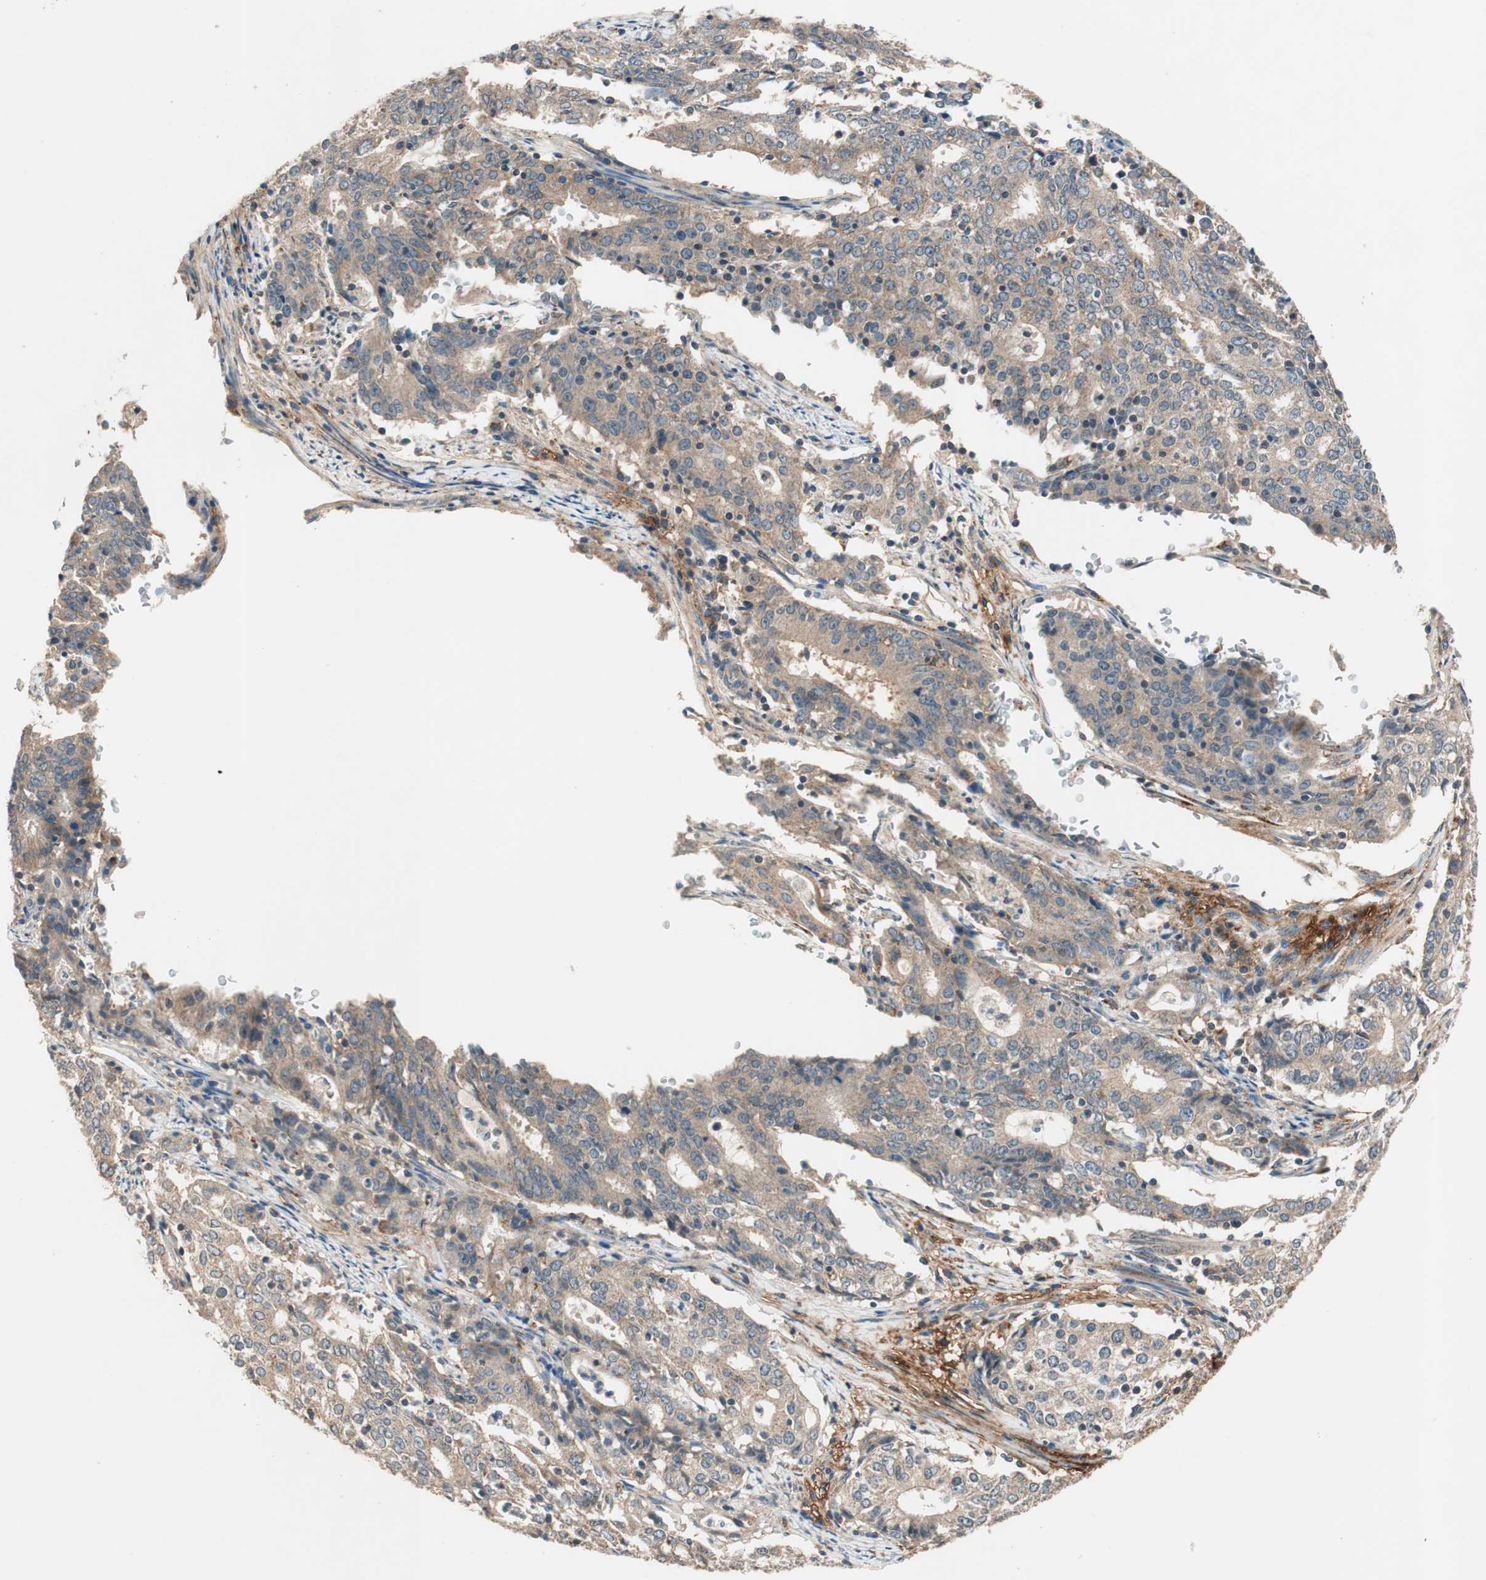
{"staining": {"intensity": "weak", "quantity": ">75%", "location": "cytoplasmic/membranous"}, "tissue": "cervical cancer", "cell_type": "Tumor cells", "image_type": "cancer", "snomed": [{"axis": "morphology", "description": "Adenocarcinoma, NOS"}, {"axis": "topography", "description": "Cervix"}], "caption": "A high-resolution image shows immunohistochemistry (IHC) staining of adenocarcinoma (cervical), which shows weak cytoplasmic/membranous expression in about >75% of tumor cells.", "gene": "HPN", "patient": {"sex": "female", "age": 44}}